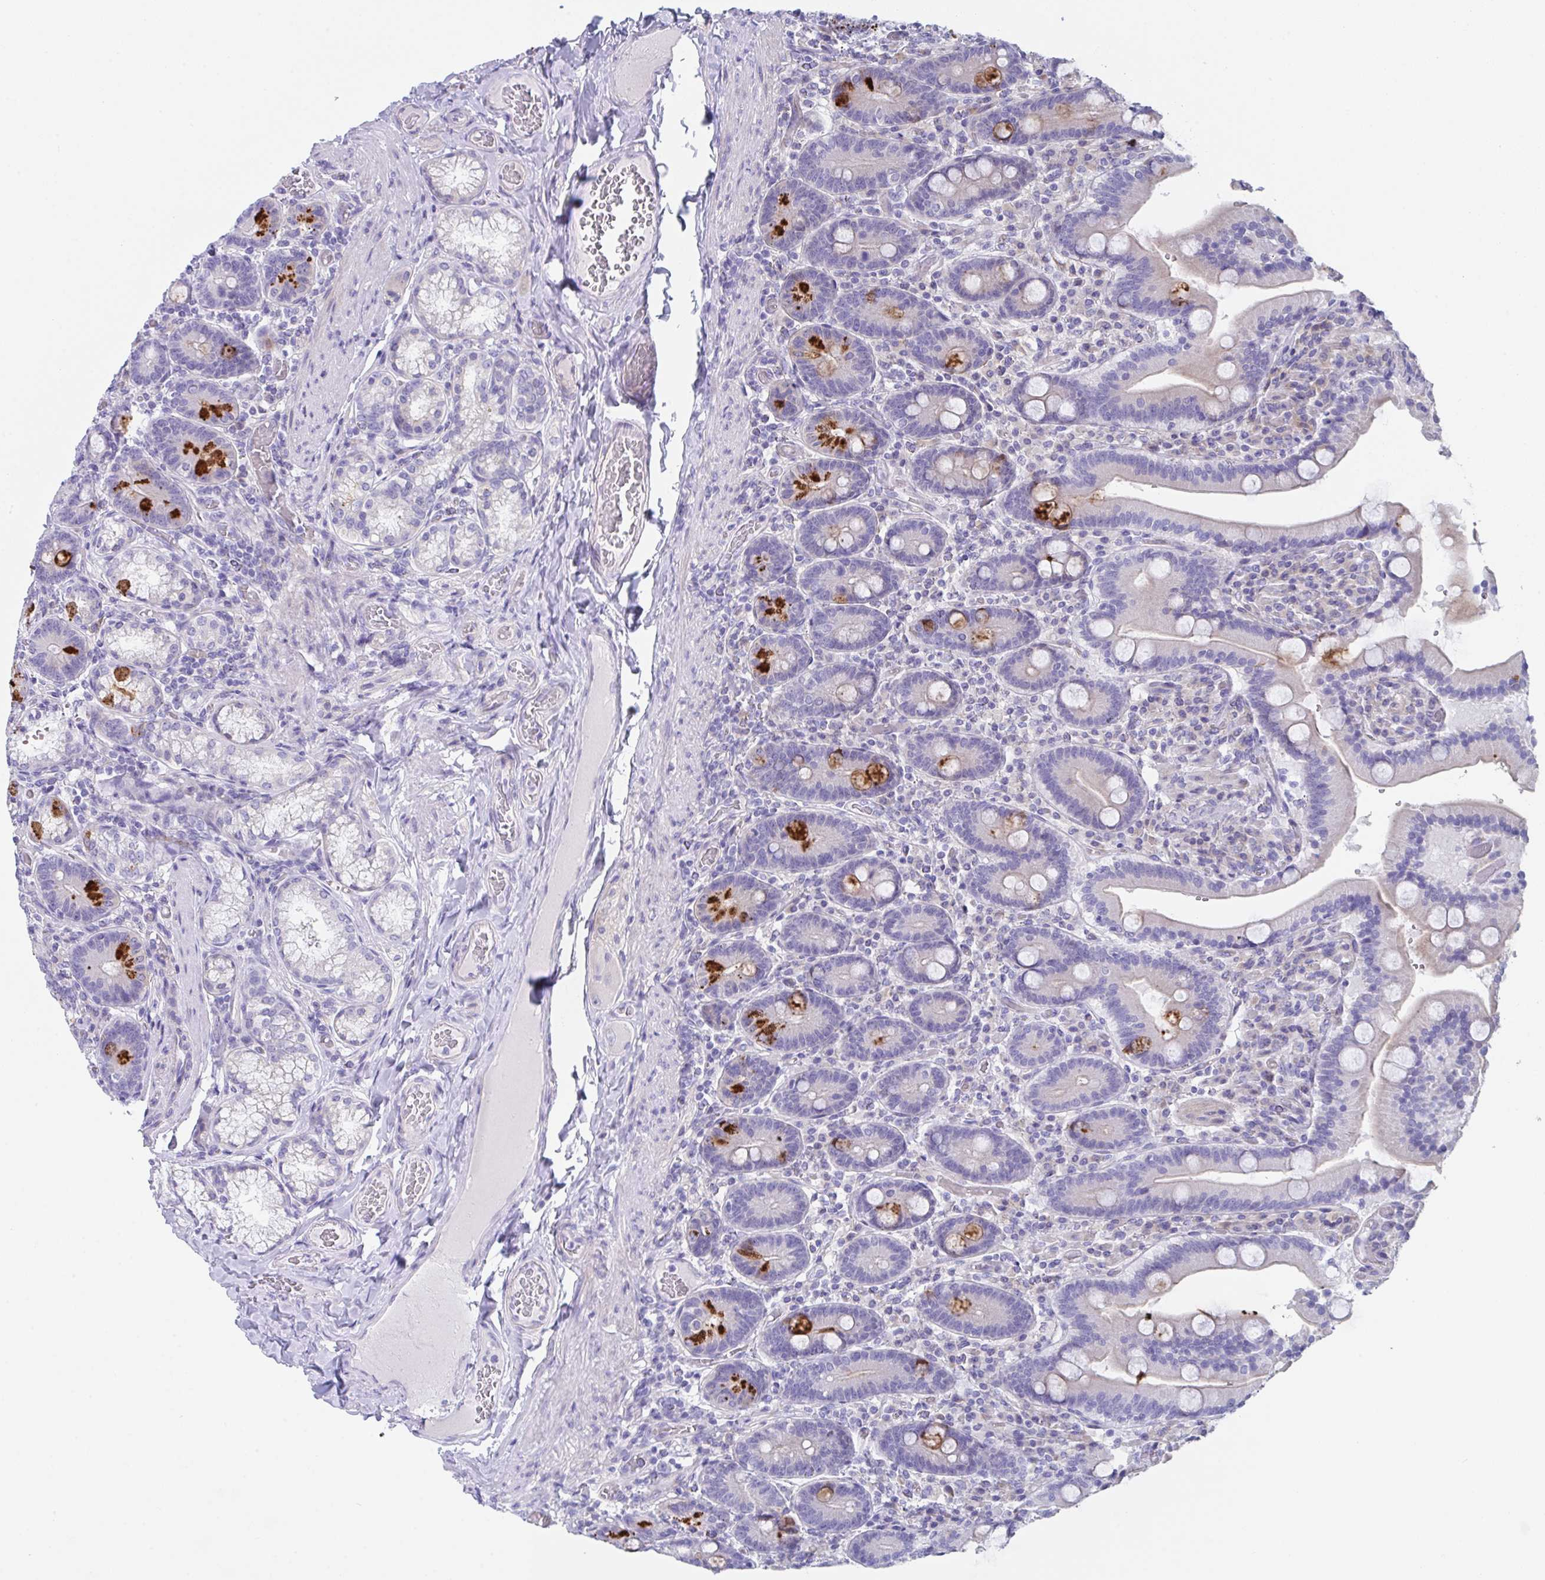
{"staining": {"intensity": "strong", "quantity": "<25%", "location": "cytoplasmic/membranous"}, "tissue": "duodenum", "cell_type": "Glandular cells", "image_type": "normal", "snomed": [{"axis": "morphology", "description": "Normal tissue, NOS"}, {"axis": "topography", "description": "Duodenum"}], "caption": "Glandular cells show medium levels of strong cytoplasmic/membranous positivity in approximately <25% of cells in unremarkable duodenum.", "gene": "FBXO47", "patient": {"sex": "female", "age": 62}}